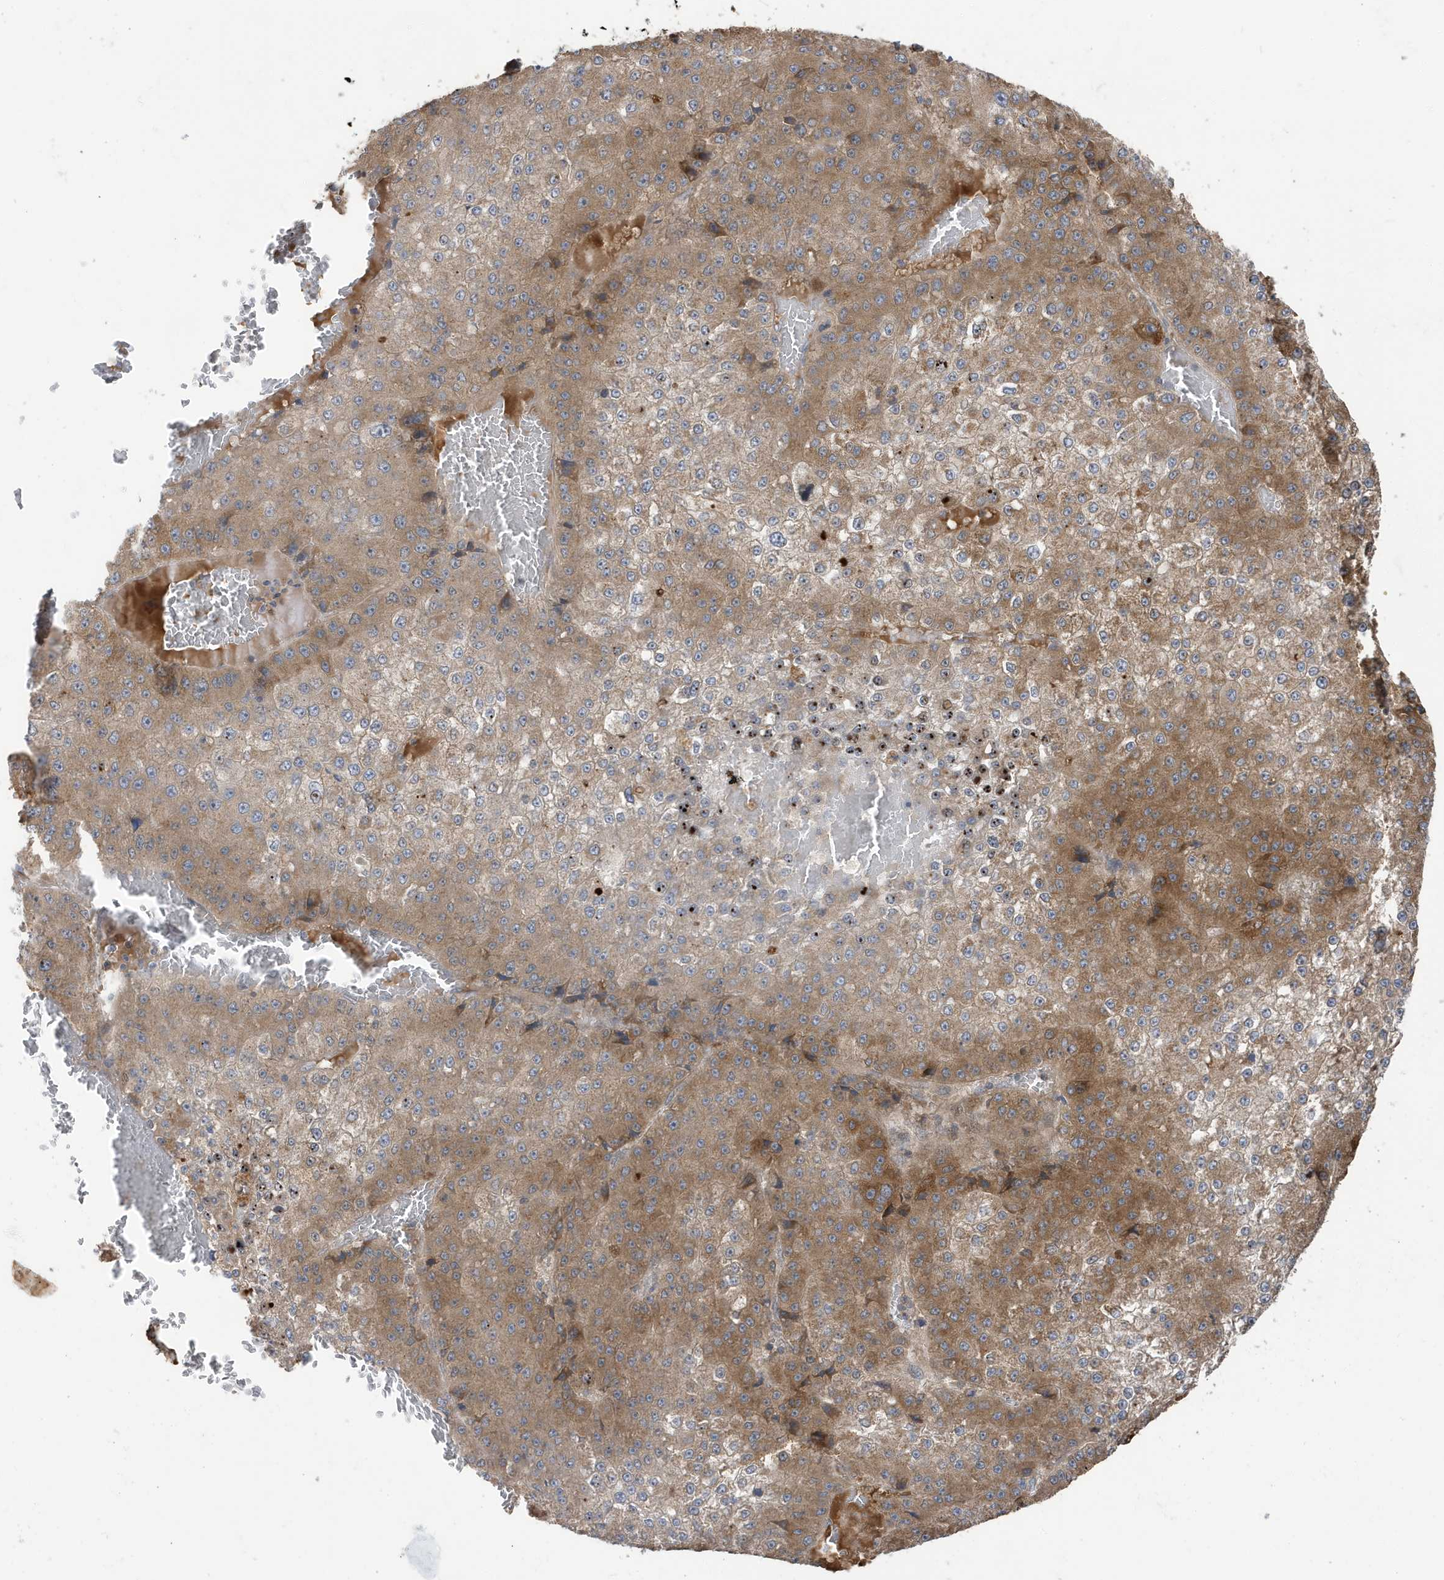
{"staining": {"intensity": "moderate", "quantity": ">75%", "location": "cytoplasmic/membranous"}, "tissue": "liver cancer", "cell_type": "Tumor cells", "image_type": "cancer", "snomed": [{"axis": "morphology", "description": "Carcinoma, Hepatocellular, NOS"}, {"axis": "topography", "description": "Liver"}], "caption": "The histopathology image exhibits a brown stain indicating the presence of a protein in the cytoplasmic/membranous of tumor cells in liver hepatocellular carcinoma.", "gene": "LAPTM4A", "patient": {"sex": "female", "age": 73}}